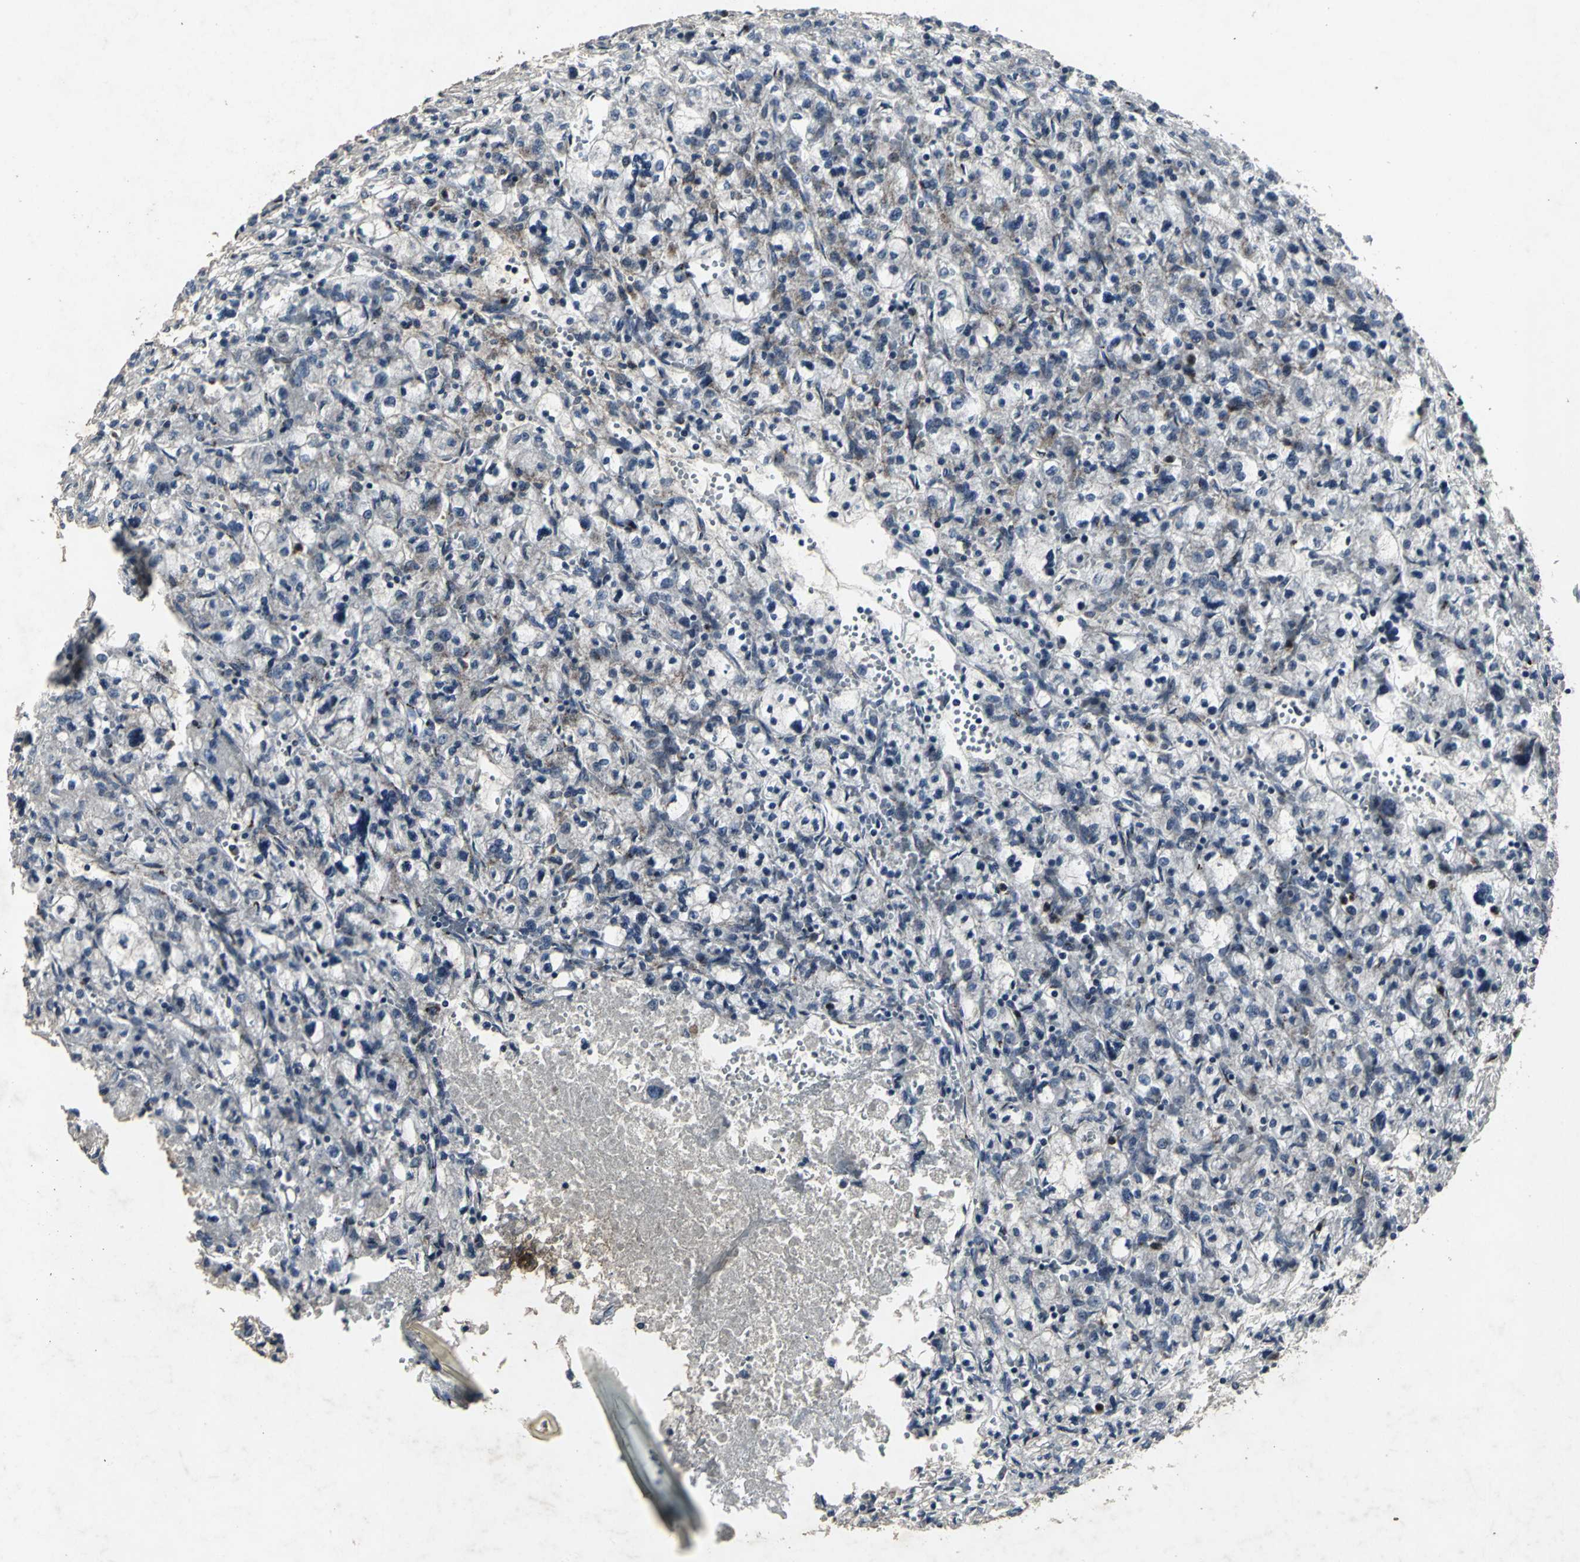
{"staining": {"intensity": "negative", "quantity": "none", "location": "none"}, "tissue": "renal cancer", "cell_type": "Tumor cells", "image_type": "cancer", "snomed": [{"axis": "morphology", "description": "Adenocarcinoma, NOS"}, {"axis": "topography", "description": "Kidney"}], "caption": "This image is of renal adenocarcinoma stained with immunohistochemistry (IHC) to label a protein in brown with the nuclei are counter-stained blue. There is no expression in tumor cells.", "gene": "BMP4", "patient": {"sex": "female", "age": 83}}